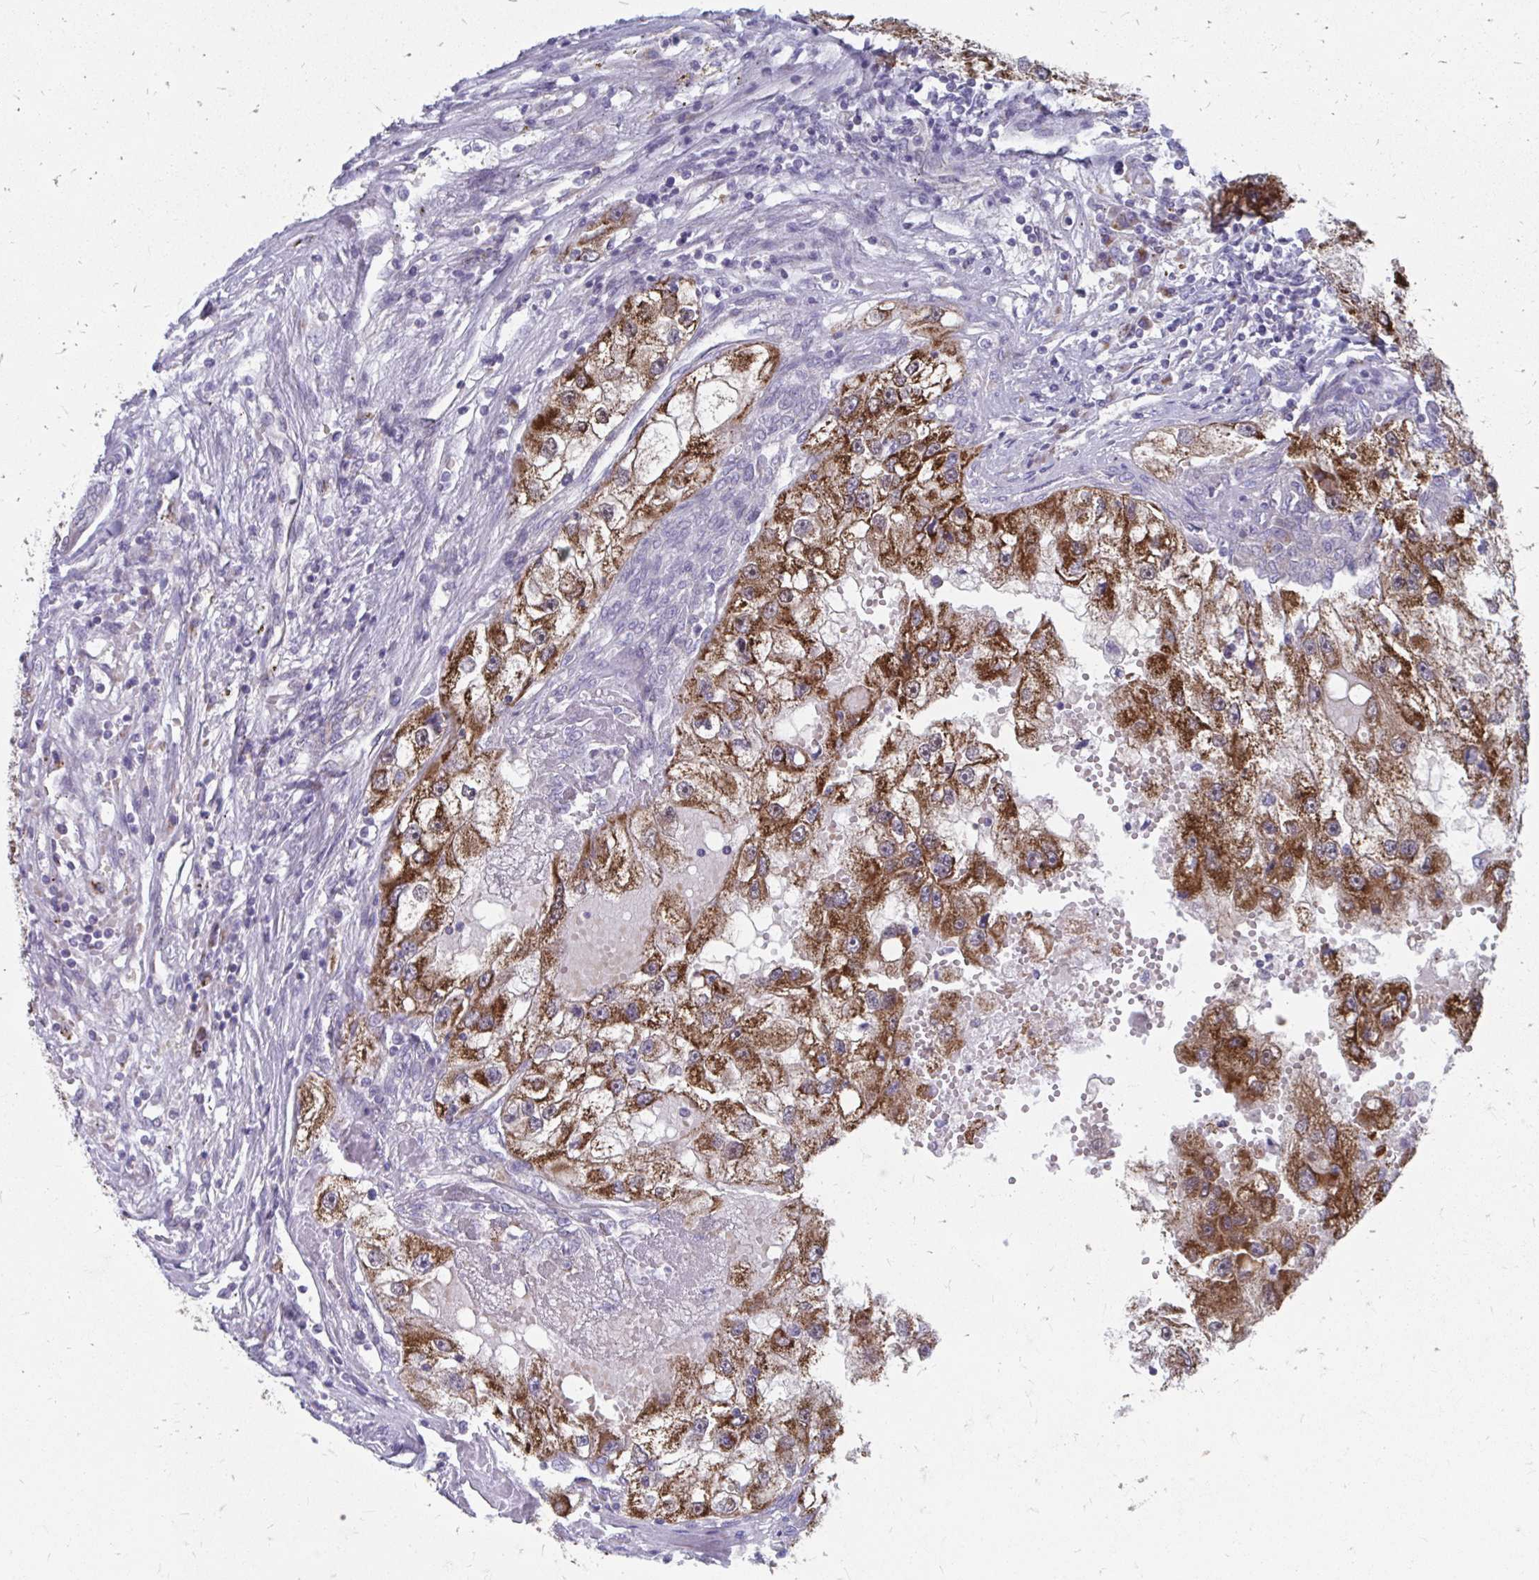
{"staining": {"intensity": "strong", "quantity": ">75%", "location": "cytoplasmic/membranous"}, "tissue": "renal cancer", "cell_type": "Tumor cells", "image_type": "cancer", "snomed": [{"axis": "morphology", "description": "Adenocarcinoma, NOS"}, {"axis": "topography", "description": "Kidney"}], "caption": "Tumor cells exhibit high levels of strong cytoplasmic/membranous positivity in approximately >75% of cells in human renal cancer (adenocarcinoma). The staining was performed using DAB, with brown indicating positive protein expression. Nuclei are stained blue with hematoxylin.", "gene": "PABIR3", "patient": {"sex": "male", "age": 63}}